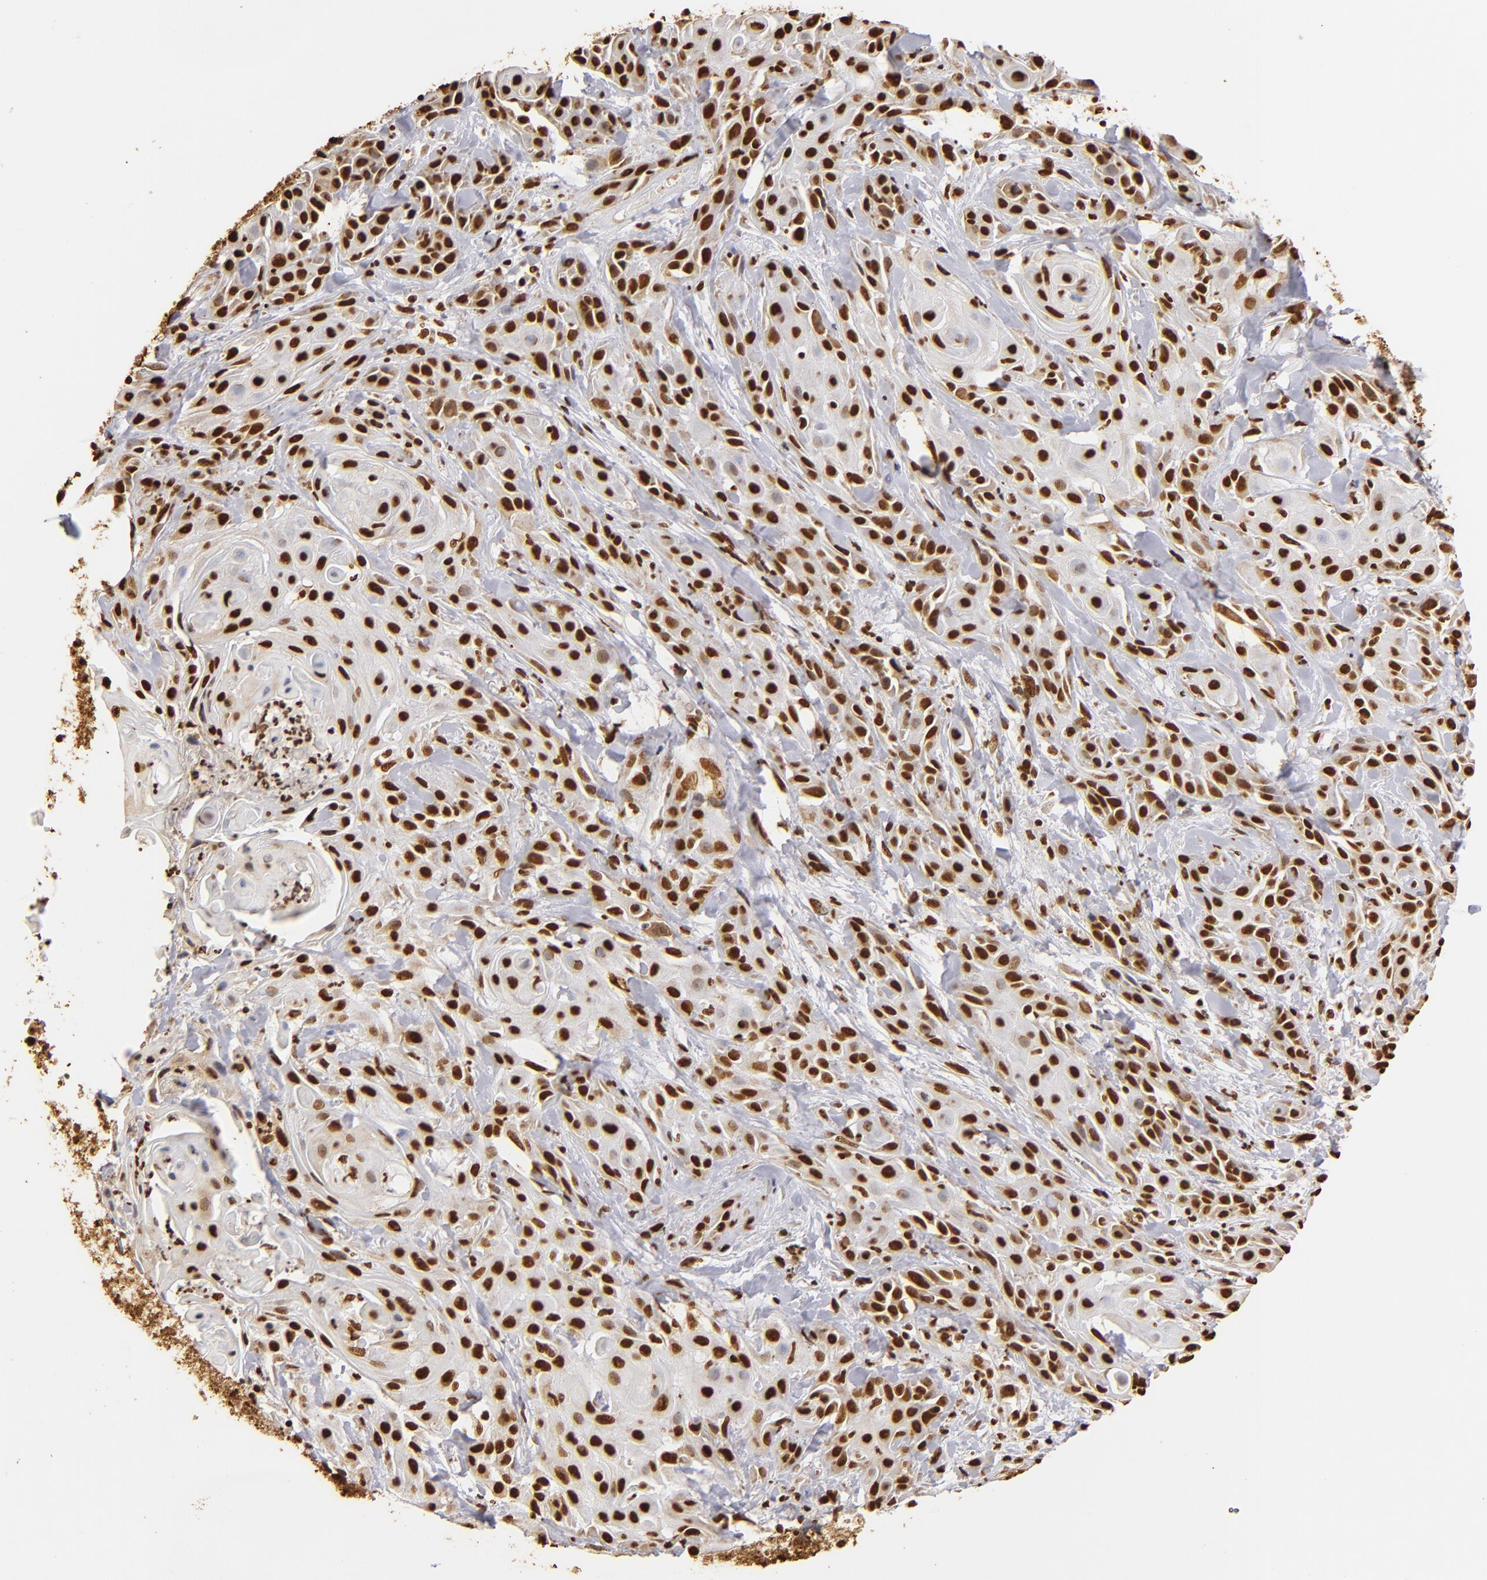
{"staining": {"intensity": "strong", "quantity": ">75%", "location": "nuclear"}, "tissue": "skin cancer", "cell_type": "Tumor cells", "image_type": "cancer", "snomed": [{"axis": "morphology", "description": "Squamous cell carcinoma, NOS"}, {"axis": "topography", "description": "Skin"}, {"axis": "topography", "description": "Anal"}], "caption": "Skin squamous cell carcinoma was stained to show a protein in brown. There is high levels of strong nuclear positivity in about >75% of tumor cells.", "gene": "ILF3", "patient": {"sex": "male", "age": 64}}